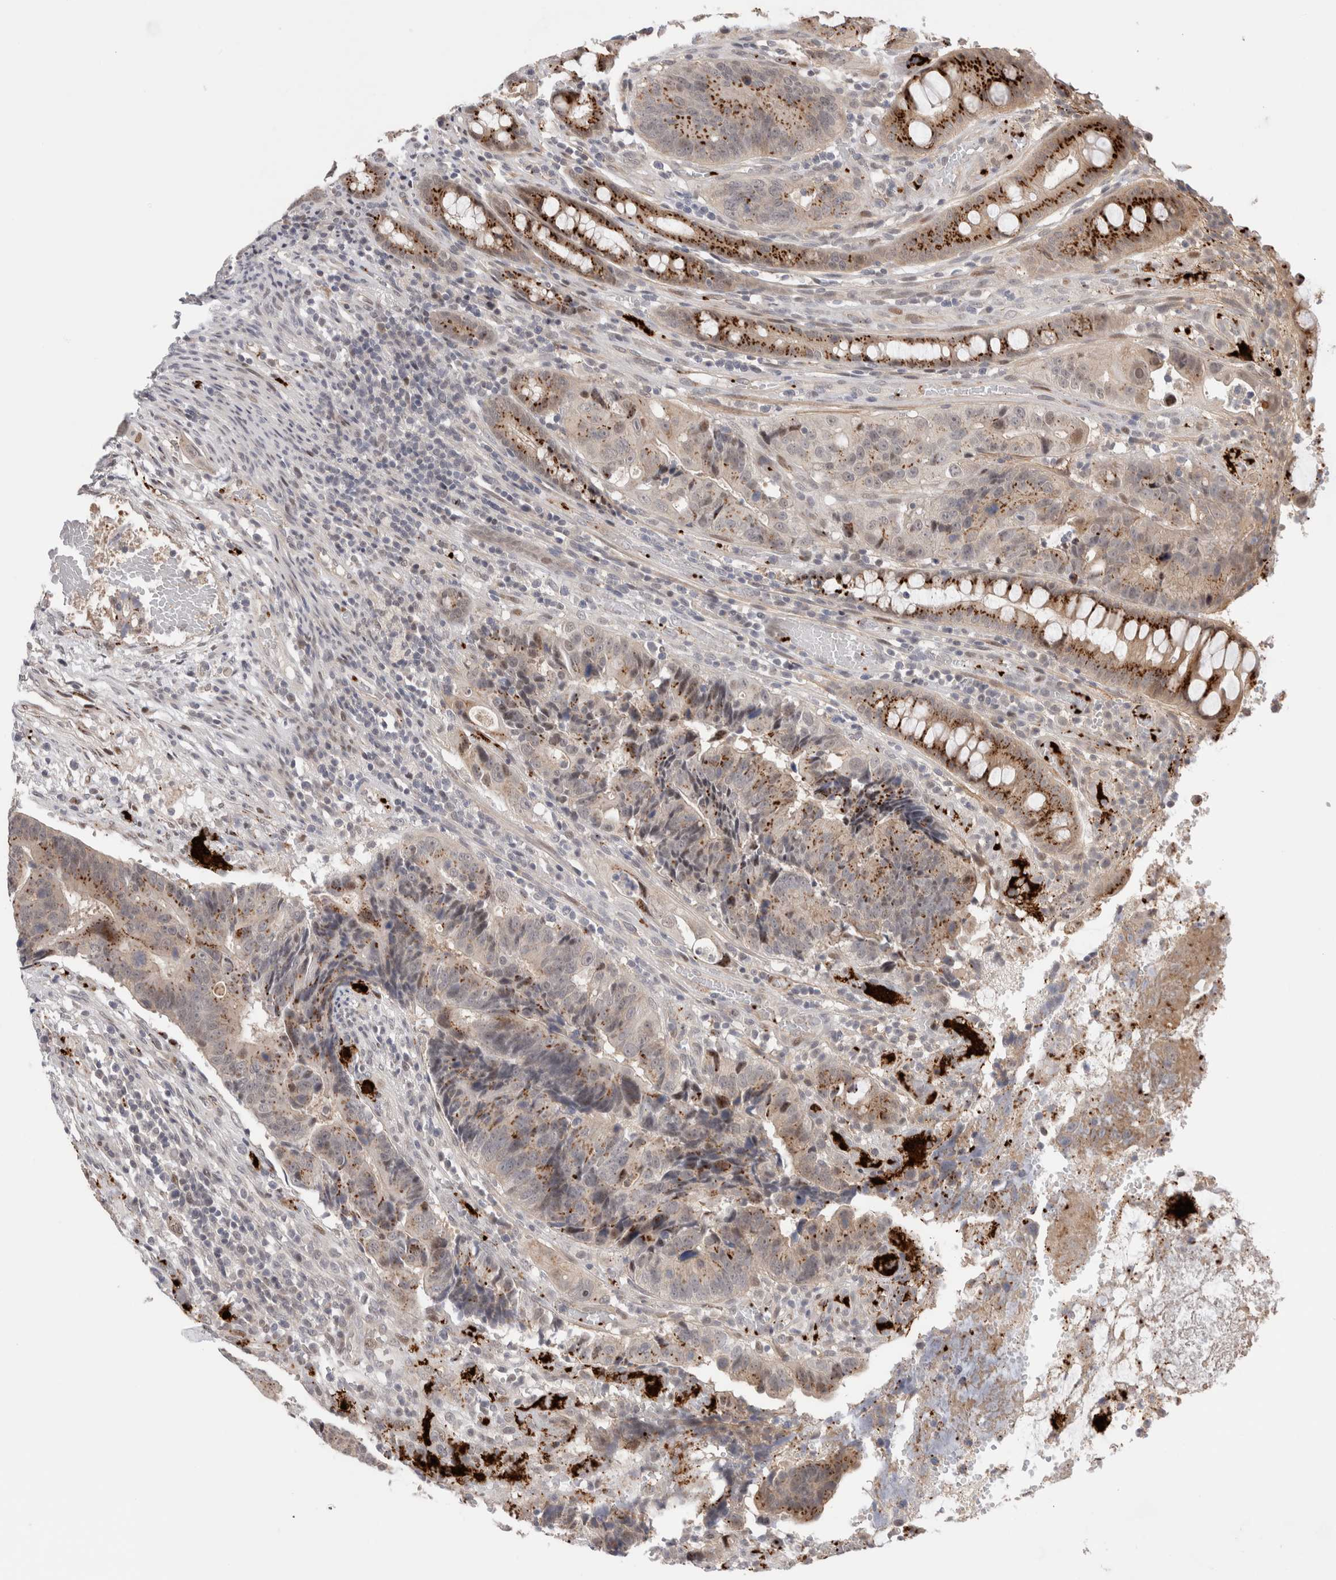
{"staining": {"intensity": "moderate", "quantity": "<25%", "location": "cytoplasmic/membranous"}, "tissue": "colorectal cancer", "cell_type": "Tumor cells", "image_type": "cancer", "snomed": [{"axis": "morphology", "description": "Adenocarcinoma, NOS"}, {"axis": "topography", "description": "Colon"}], "caption": "Immunohistochemical staining of human adenocarcinoma (colorectal) reveals low levels of moderate cytoplasmic/membranous expression in about <25% of tumor cells.", "gene": "VPS28", "patient": {"sex": "female", "age": 57}}